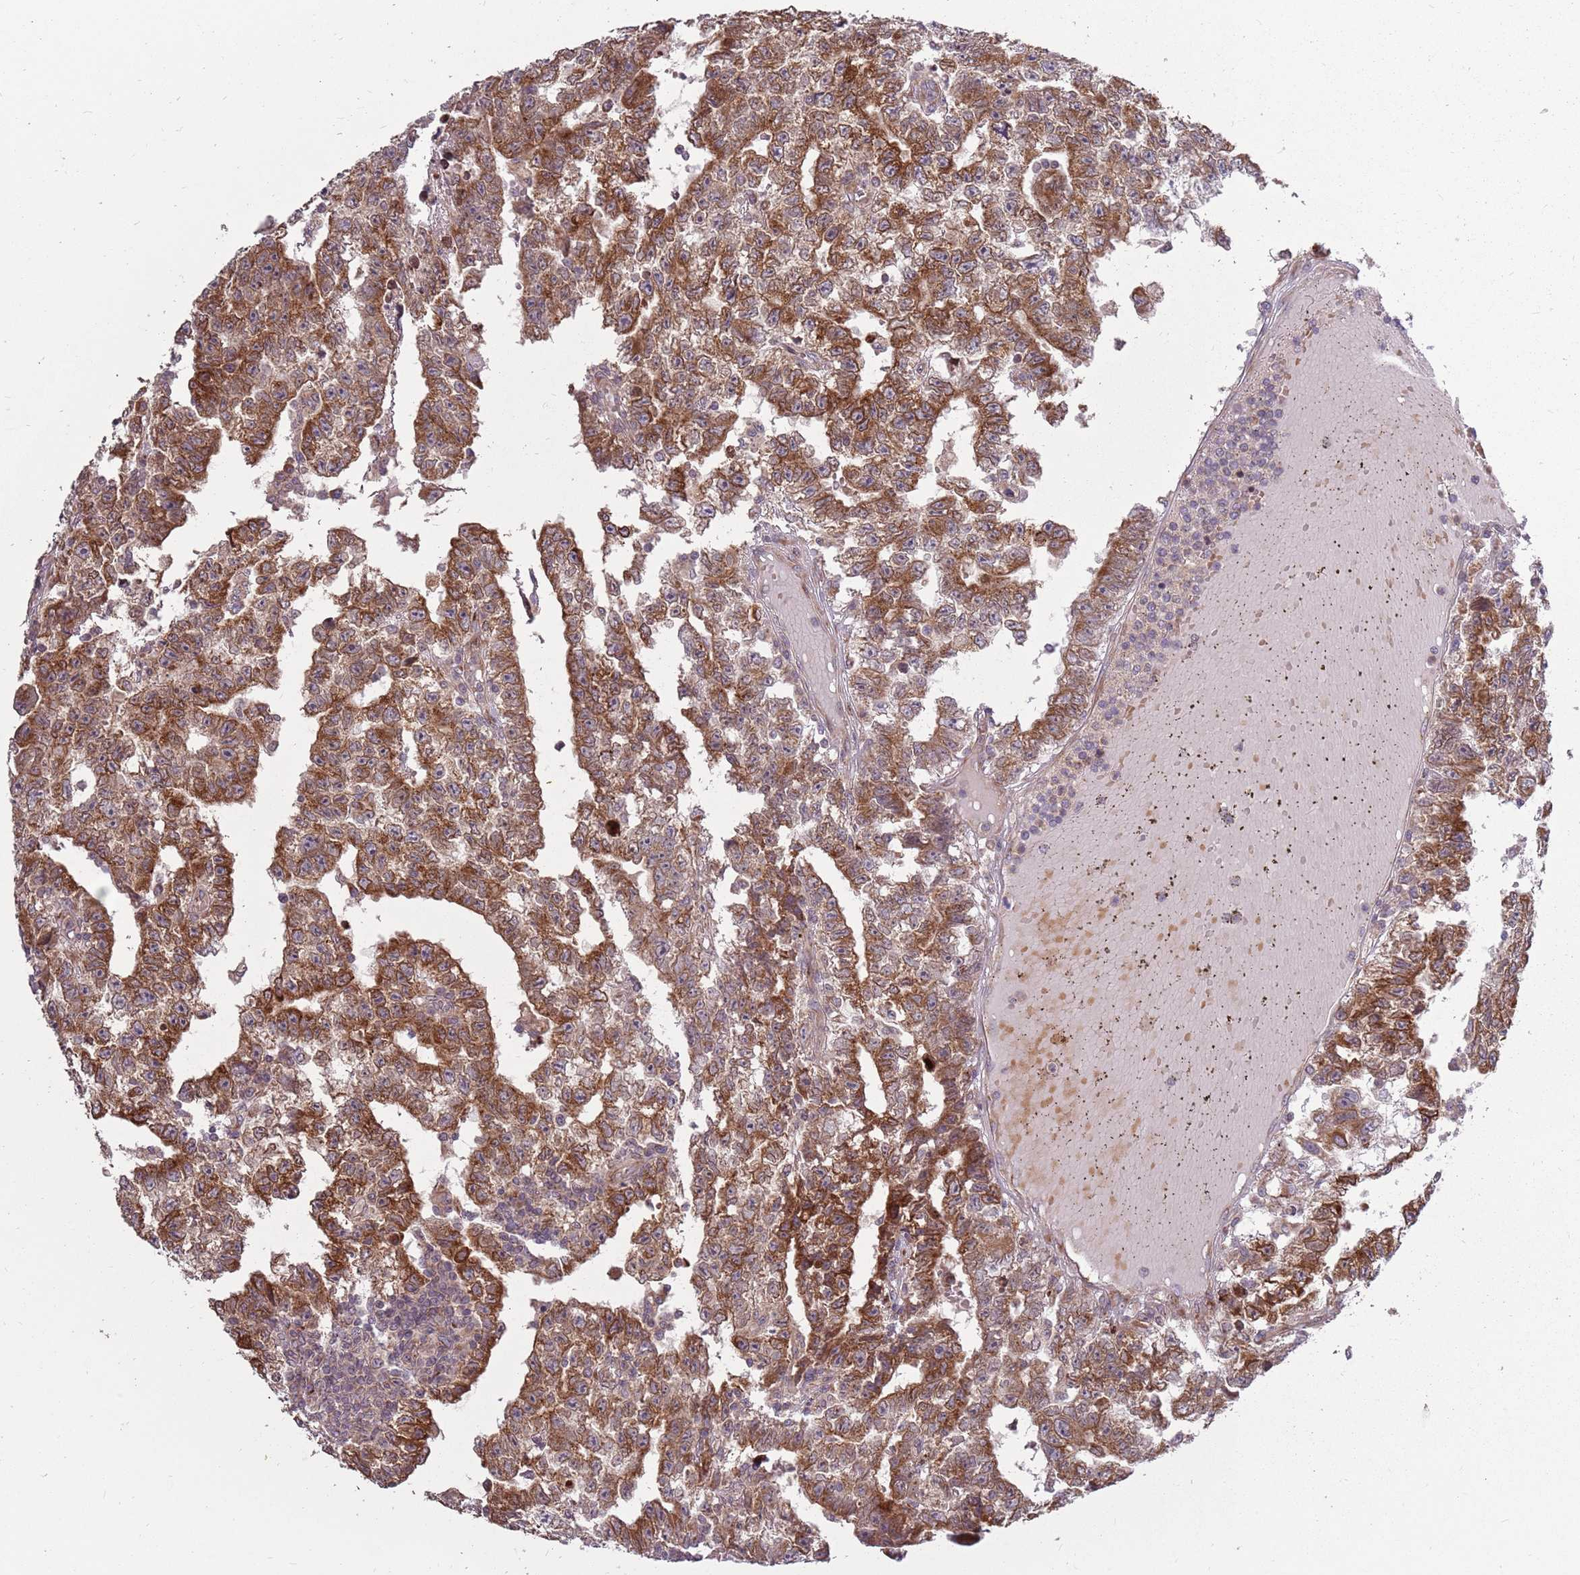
{"staining": {"intensity": "moderate", "quantity": "25%-75%", "location": "cytoplasmic/membranous"}, "tissue": "testis cancer", "cell_type": "Tumor cells", "image_type": "cancer", "snomed": [{"axis": "morphology", "description": "Carcinoma, Embryonal, NOS"}, {"axis": "topography", "description": "Testis"}], "caption": "Immunohistochemistry image of testis cancer stained for a protein (brown), which shows medium levels of moderate cytoplasmic/membranous staining in approximately 25%-75% of tumor cells.", "gene": "PLD6", "patient": {"sex": "male", "age": 25}}